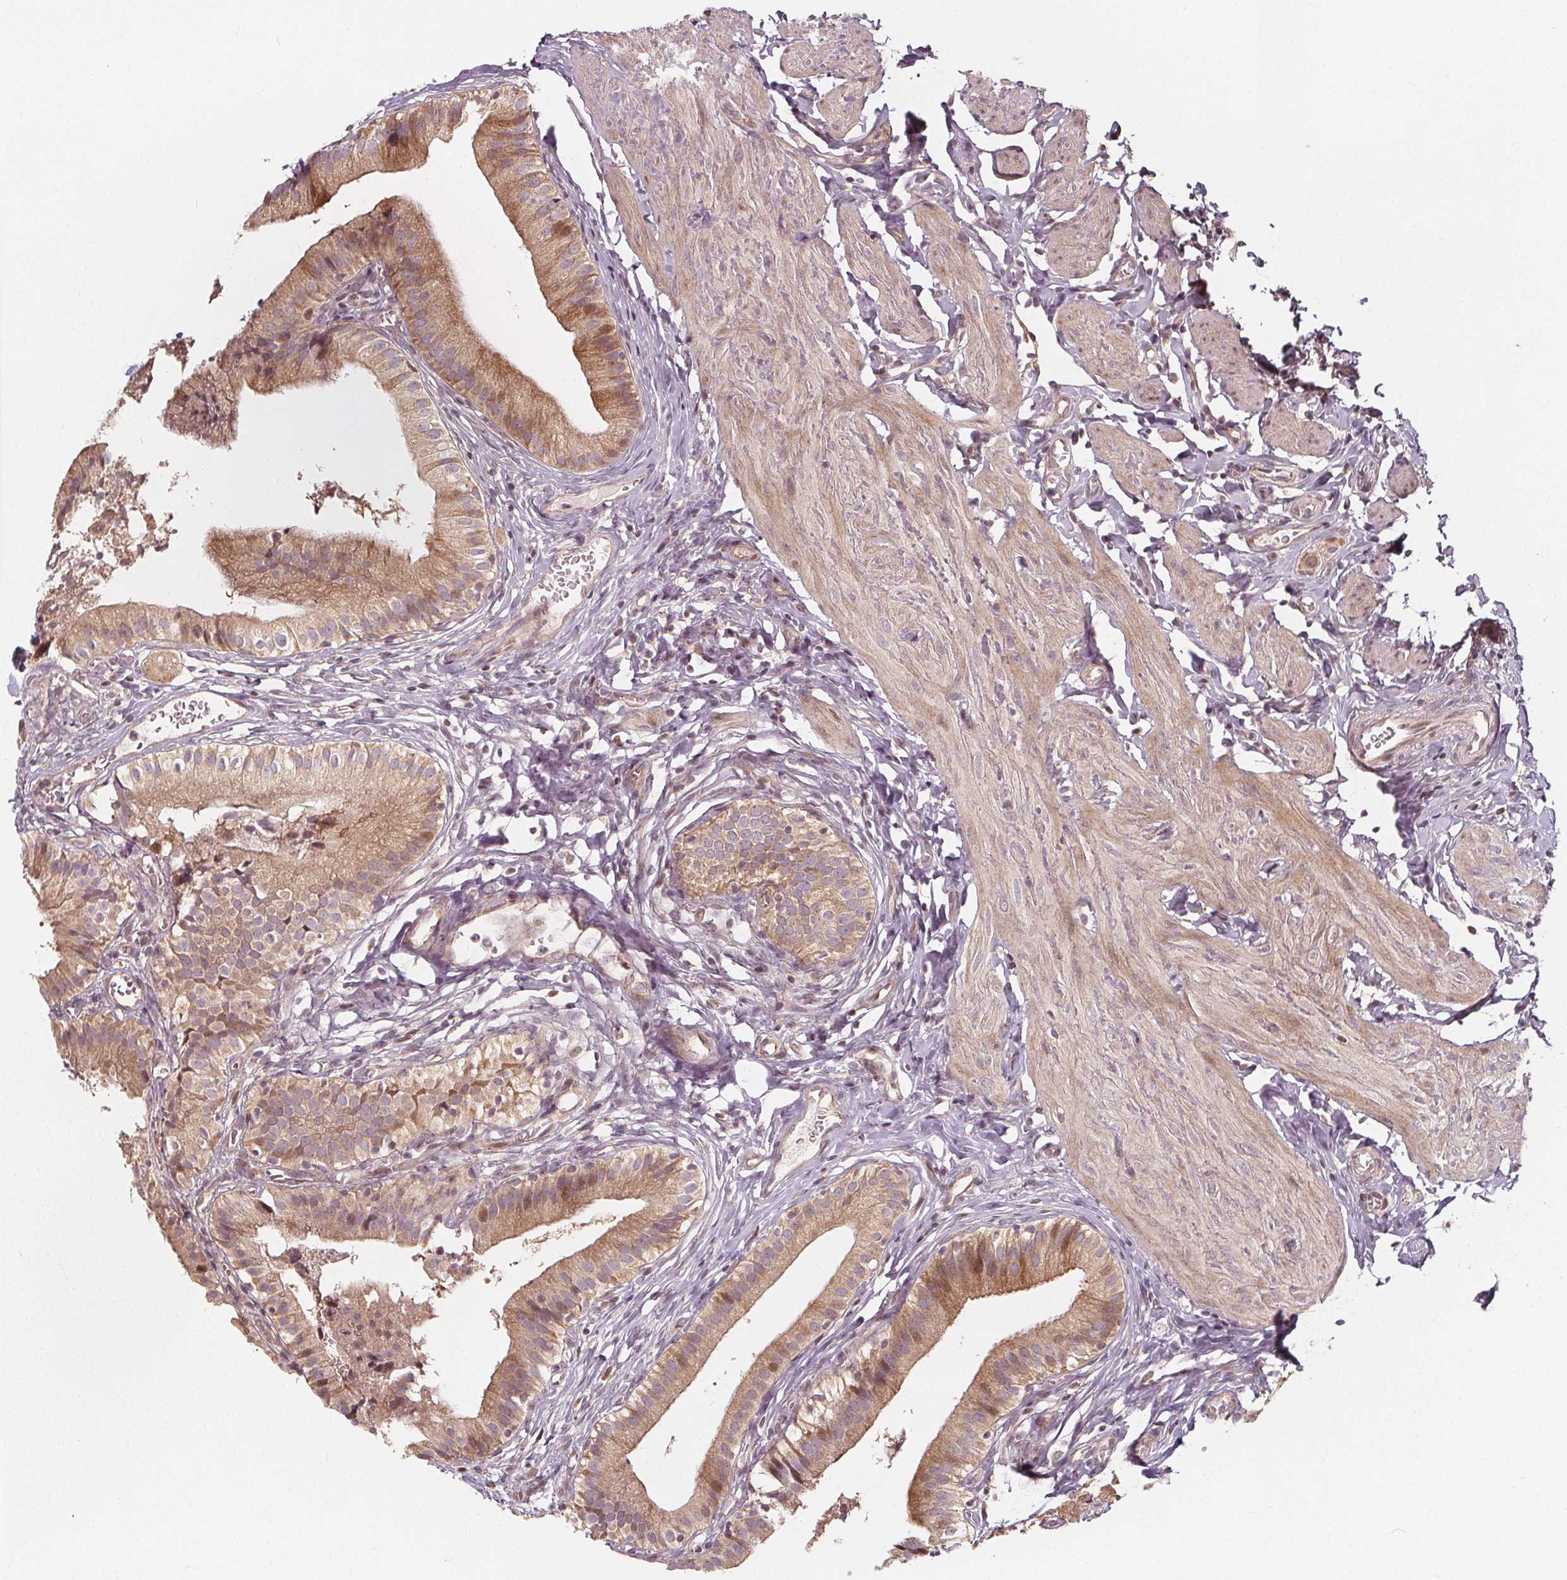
{"staining": {"intensity": "moderate", "quantity": ">75%", "location": "cytoplasmic/membranous,nuclear"}, "tissue": "gallbladder", "cell_type": "Glandular cells", "image_type": "normal", "snomed": [{"axis": "morphology", "description": "Normal tissue, NOS"}, {"axis": "topography", "description": "Gallbladder"}], "caption": "About >75% of glandular cells in benign gallbladder reveal moderate cytoplasmic/membranous,nuclear protein staining as visualized by brown immunohistochemical staining.", "gene": "AKT1S1", "patient": {"sex": "female", "age": 47}}